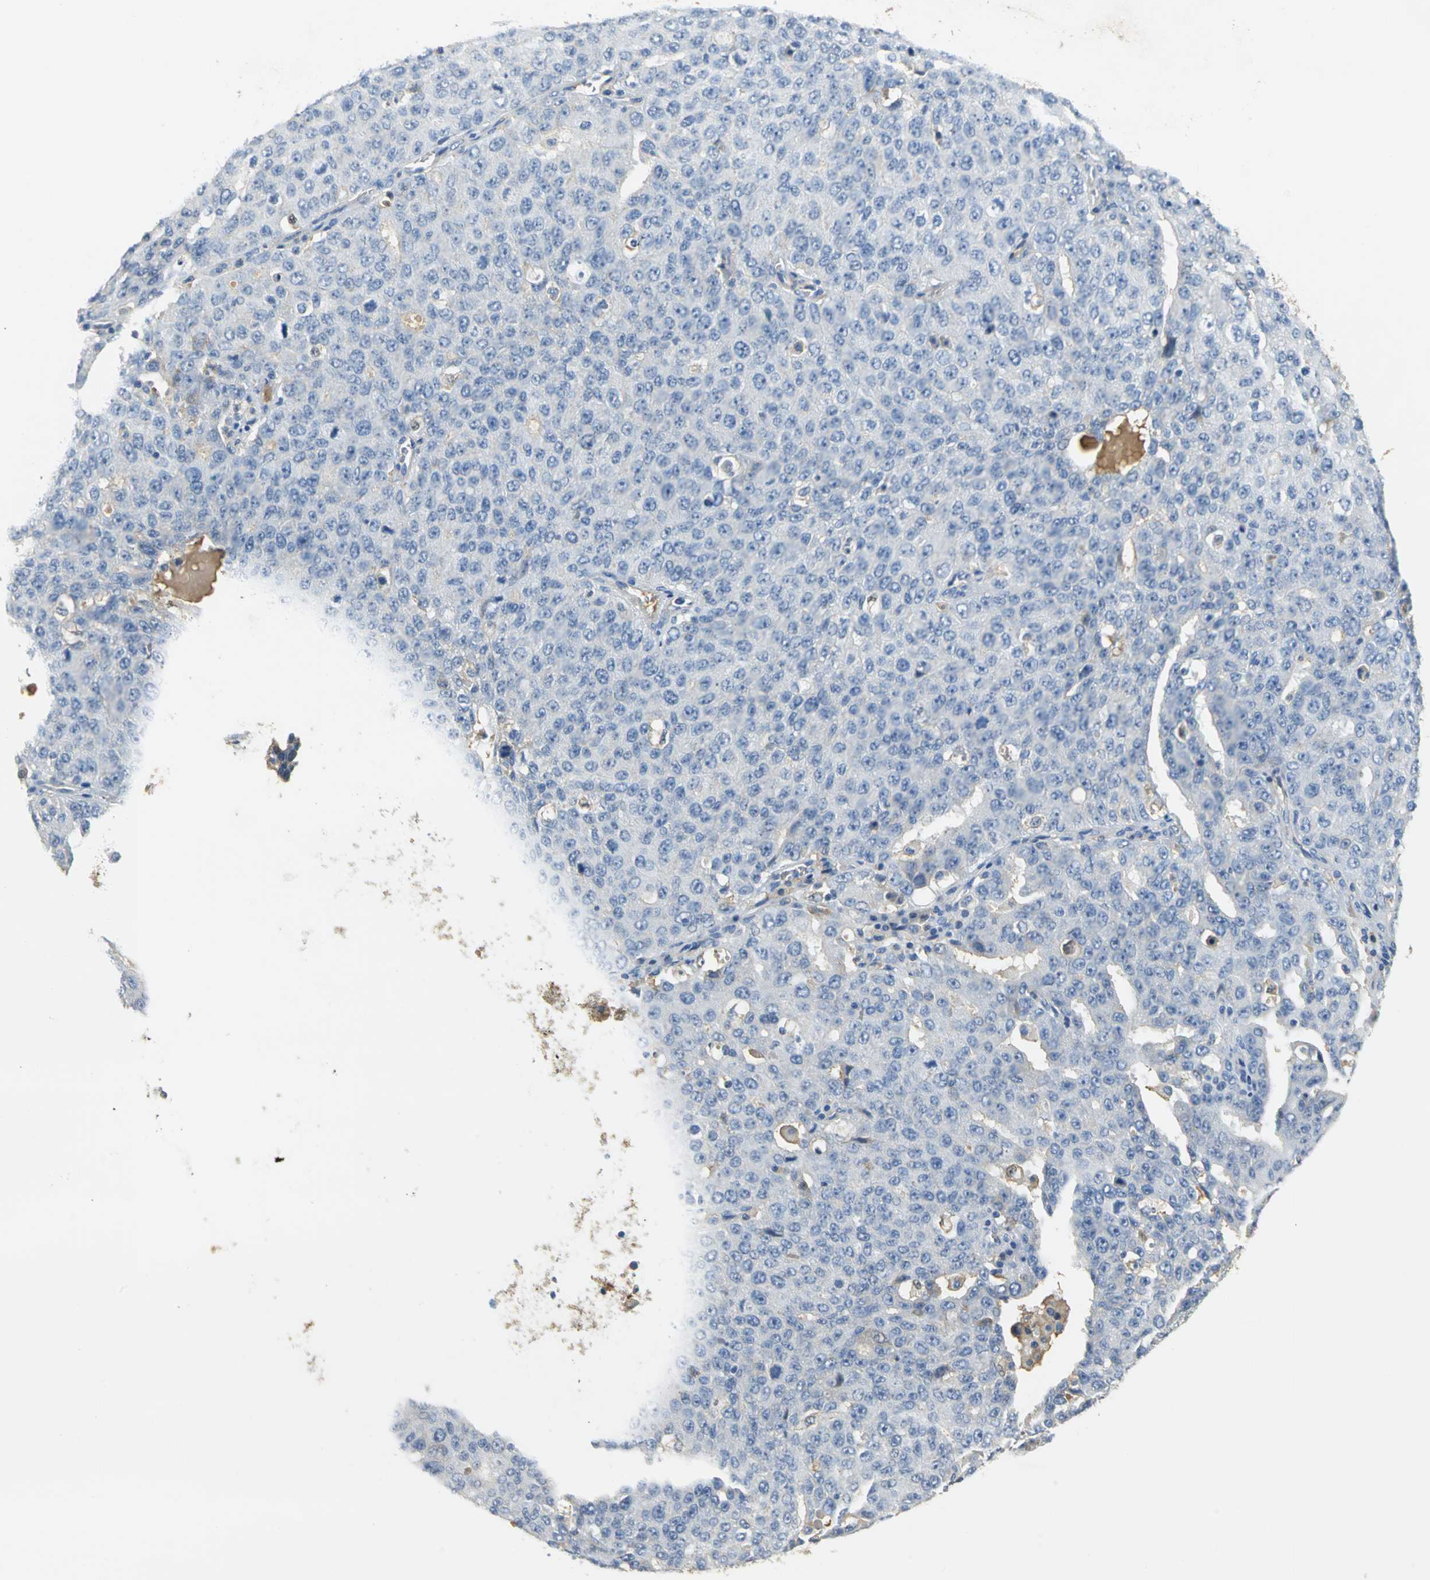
{"staining": {"intensity": "negative", "quantity": "none", "location": "none"}, "tissue": "ovarian cancer", "cell_type": "Tumor cells", "image_type": "cancer", "snomed": [{"axis": "morphology", "description": "Carcinoma, endometroid"}, {"axis": "topography", "description": "Ovary"}], "caption": "A high-resolution histopathology image shows IHC staining of ovarian cancer (endometroid carcinoma), which demonstrates no significant staining in tumor cells.", "gene": "GYG2", "patient": {"sex": "female", "age": 62}}